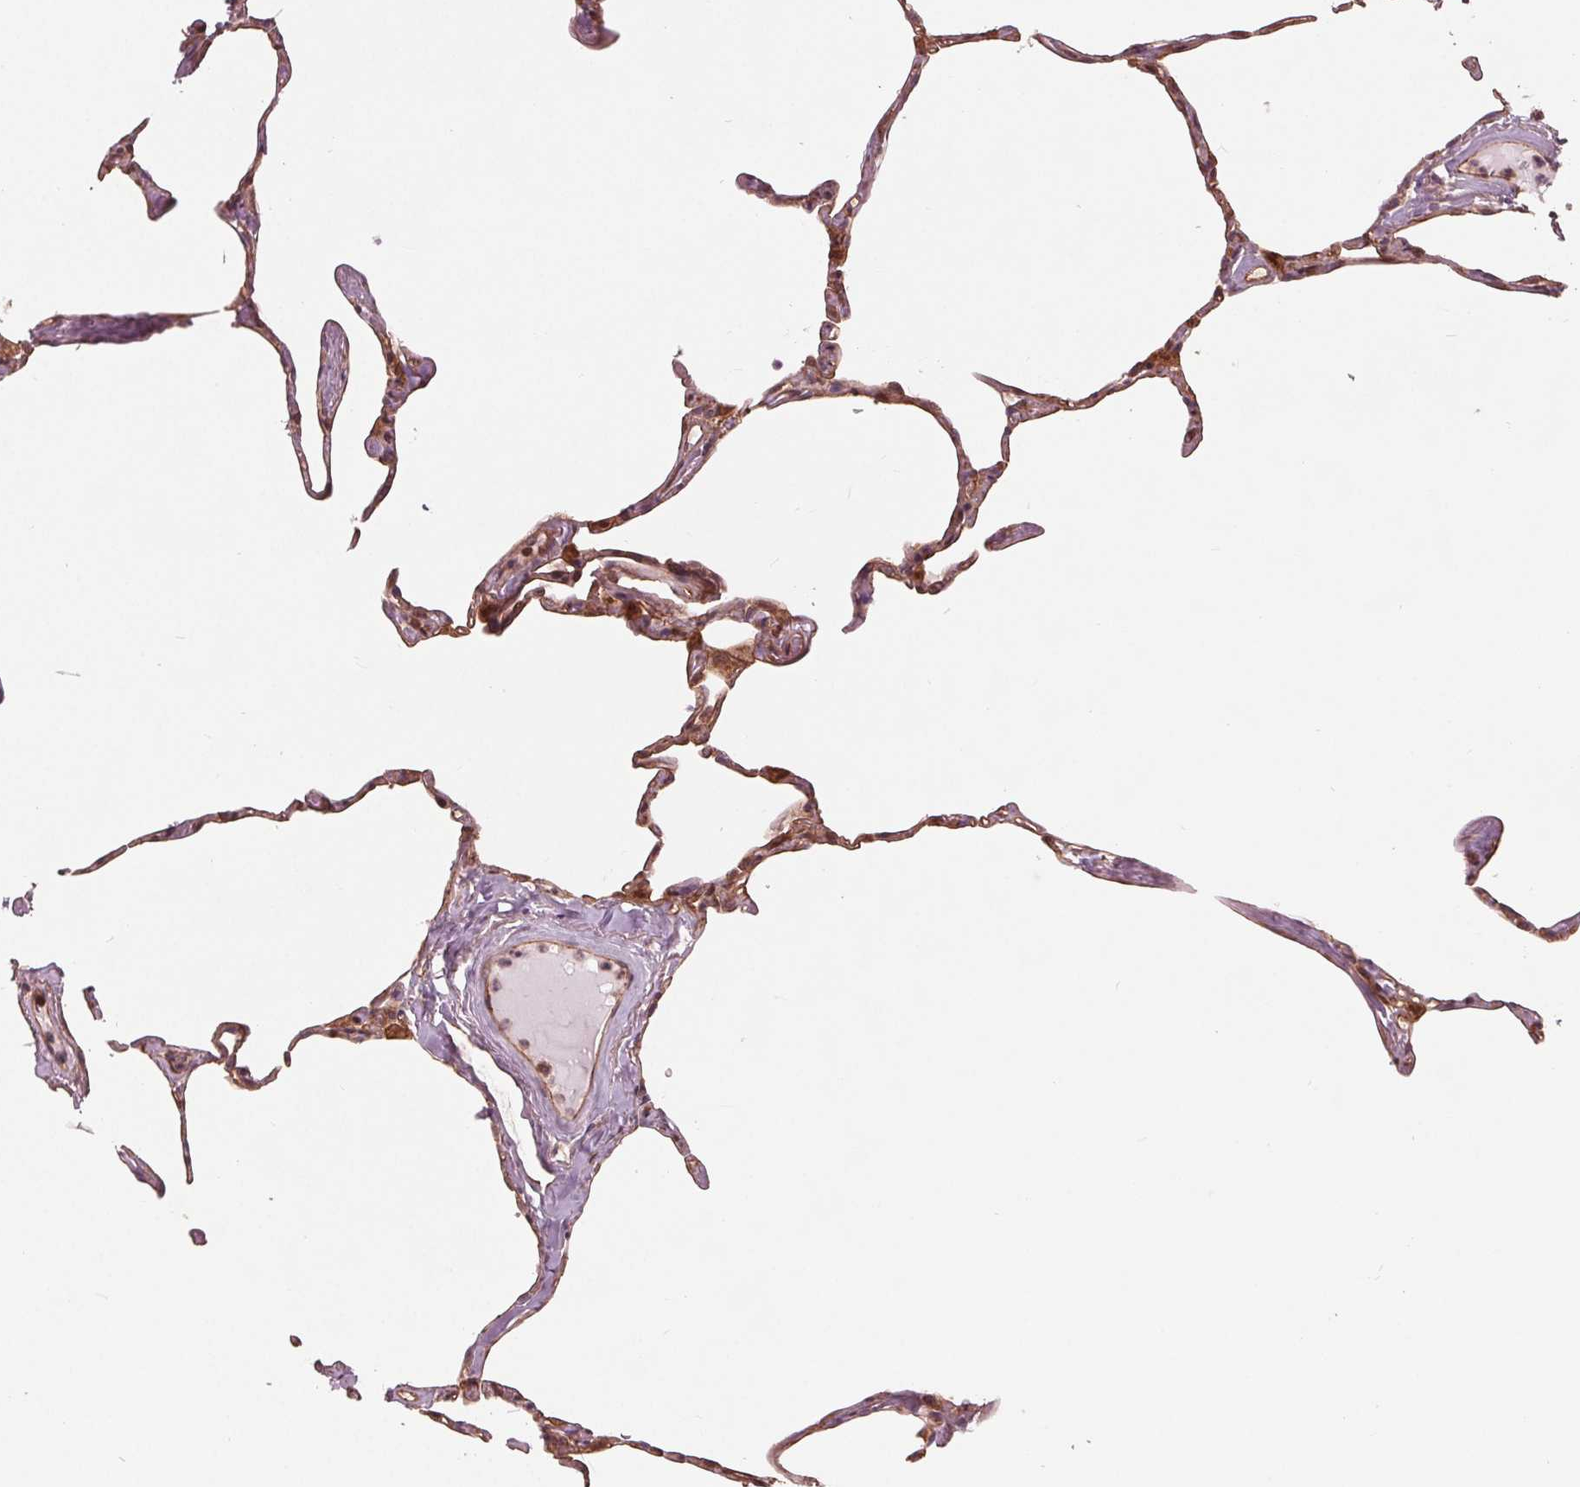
{"staining": {"intensity": "moderate", "quantity": "25%-75%", "location": "cytoplasmic/membranous,nuclear"}, "tissue": "lung", "cell_type": "Alveolar cells", "image_type": "normal", "snomed": [{"axis": "morphology", "description": "Normal tissue, NOS"}, {"axis": "topography", "description": "Lung"}], "caption": "Protein analysis of unremarkable lung exhibits moderate cytoplasmic/membranous,nuclear staining in approximately 25%-75% of alveolar cells. Ihc stains the protein of interest in brown and the nuclei are stained blue.", "gene": "TXNIP", "patient": {"sex": "male", "age": 65}}